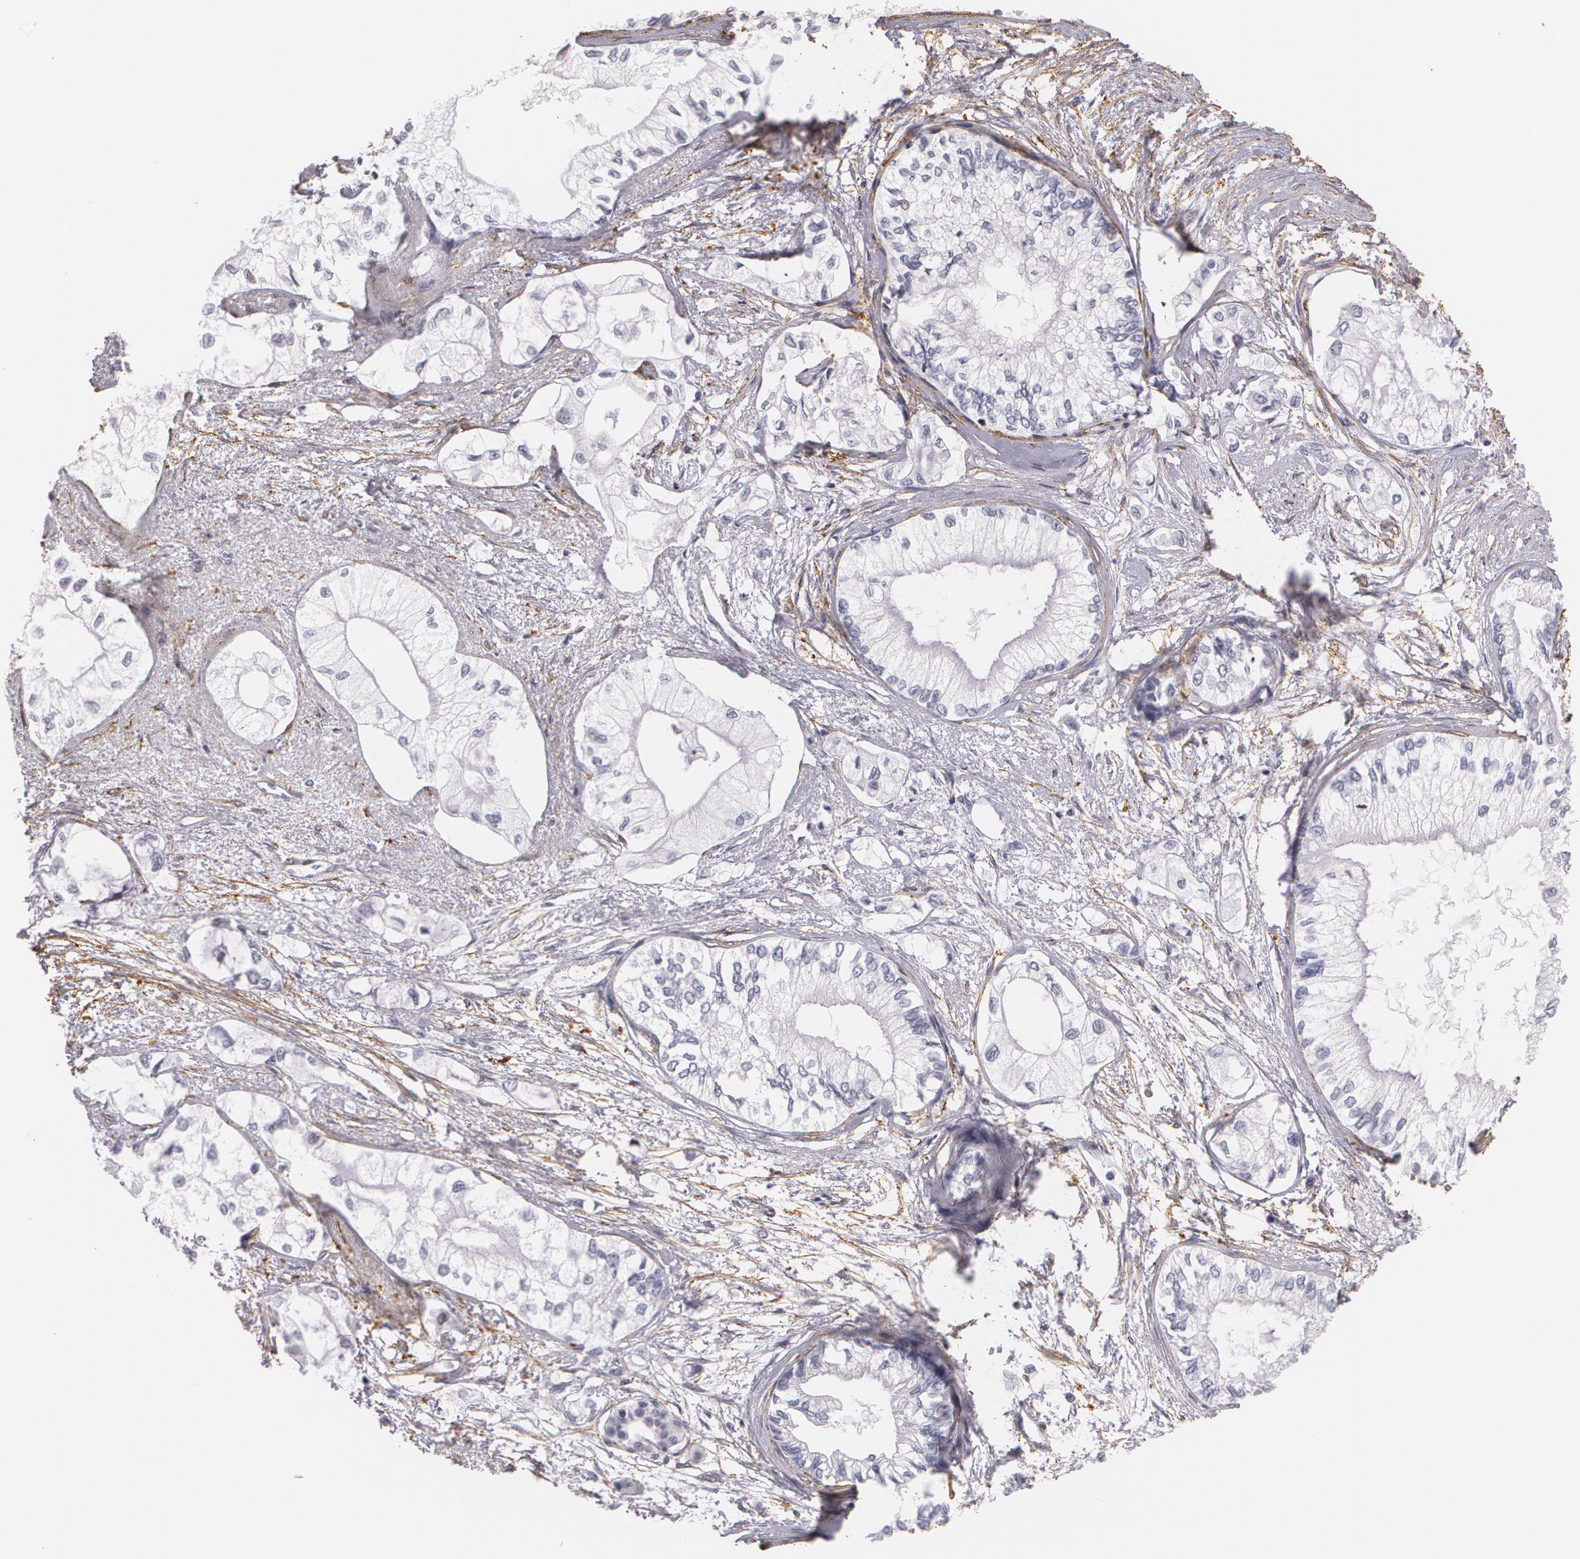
{"staining": {"intensity": "negative", "quantity": "none", "location": "none"}, "tissue": "pancreatic cancer", "cell_type": "Tumor cells", "image_type": "cancer", "snomed": [{"axis": "morphology", "description": "Adenocarcinoma, NOS"}, {"axis": "topography", "description": "Pancreas"}], "caption": "This is a histopathology image of immunohistochemistry staining of adenocarcinoma (pancreatic), which shows no positivity in tumor cells.", "gene": "VAMP1", "patient": {"sex": "male", "age": 79}}